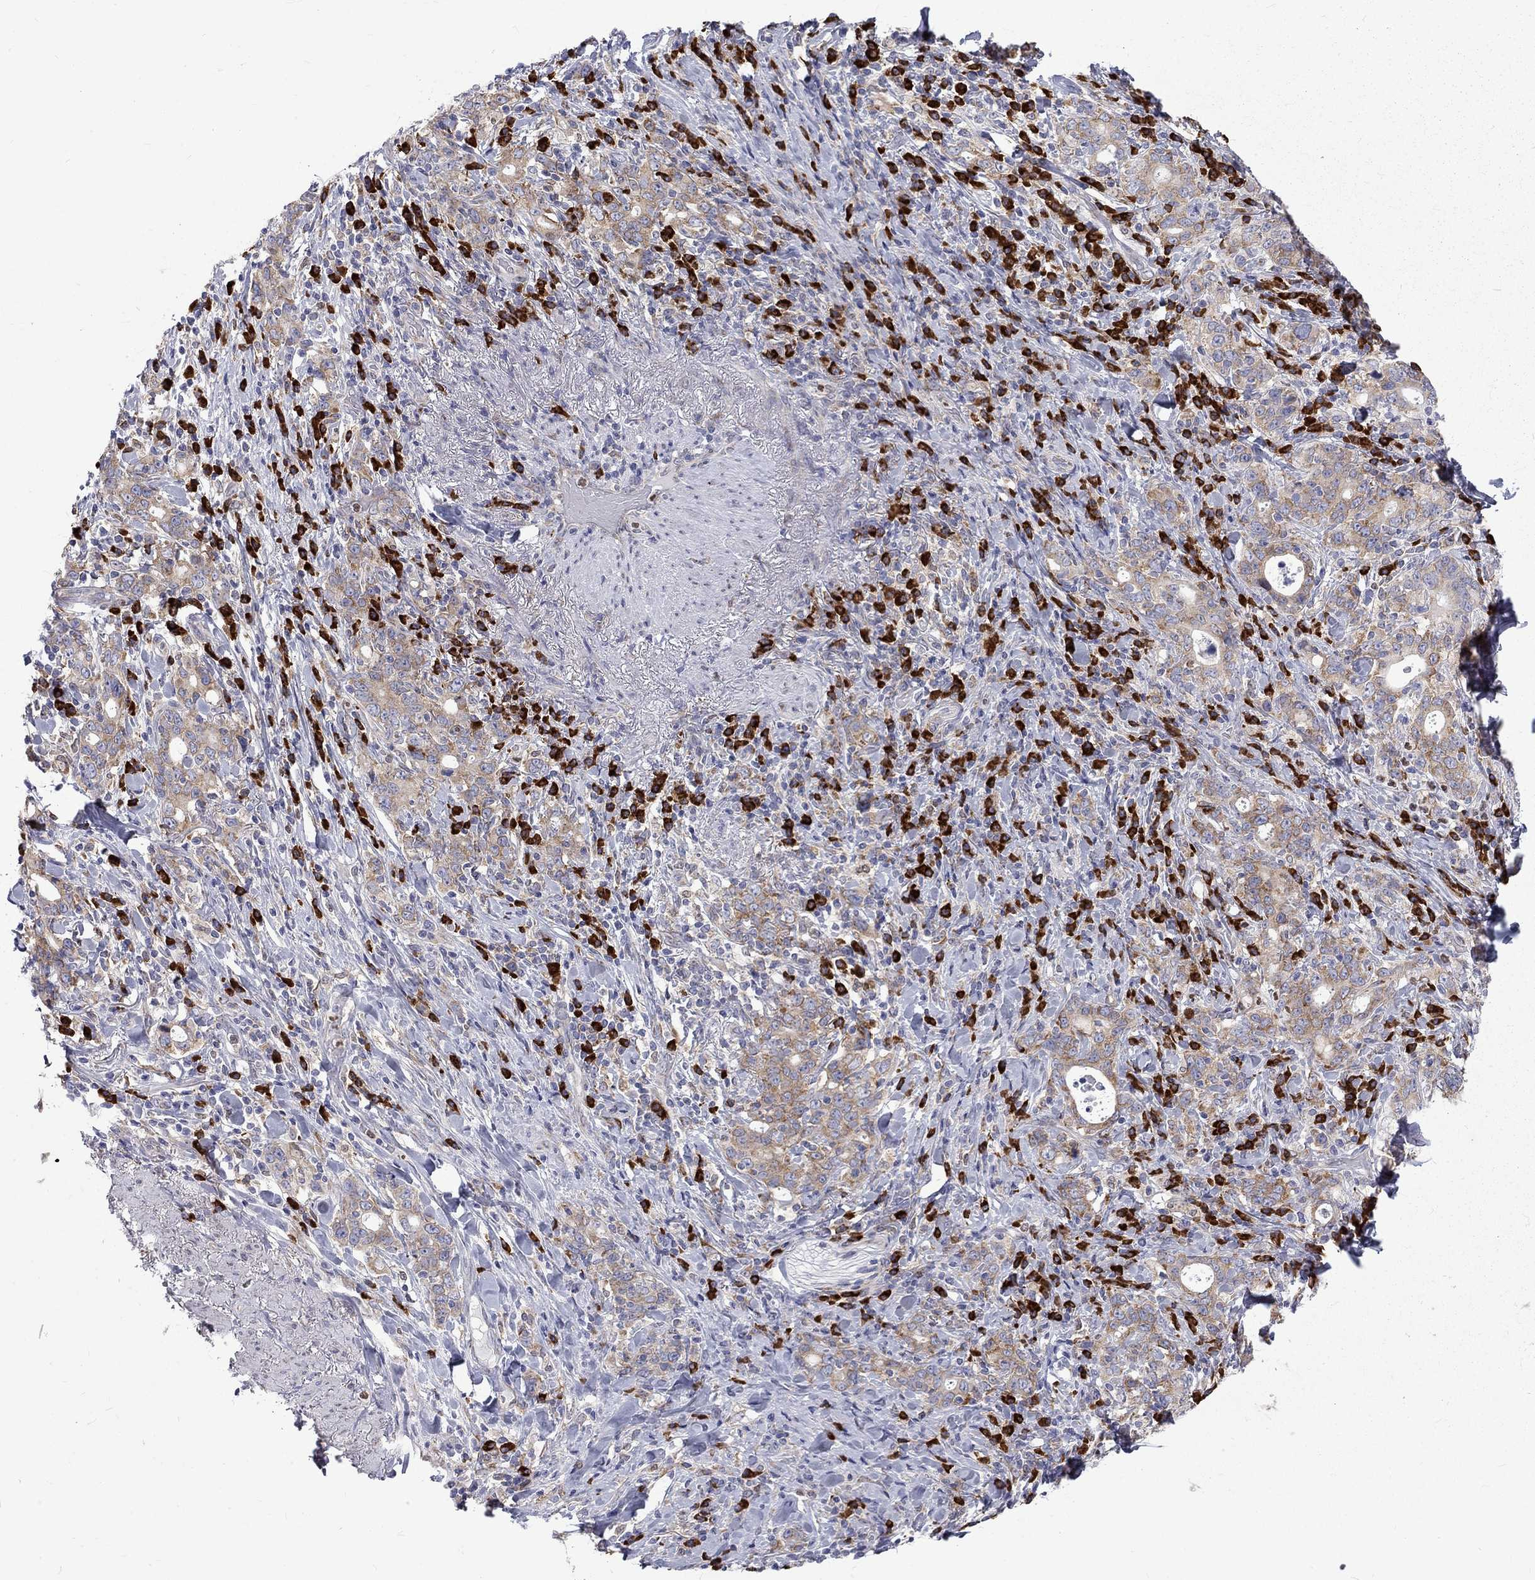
{"staining": {"intensity": "weak", "quantity": ">75%", "location": "cytoplasmic/membranous"}, "tissue": "stomach cancer", "cell_type": "Tumor cells", "image_type": "cancer", "snomed": [{"axis": "morphology", "description": "Adenocarcinoma, NOS"}, {"axis": "topography", "description": "Stomach"}], "caption": "Immunohistochemical staining of stomach cancer shows low levels of weak cytoplasmic/membranous staining in about >75% of tumor cells. (brown staining indicates protein expression, while blue staining denotes nuclei).", "gene": "PABPC4", "patient": {"sex": "male", "age": 79}}